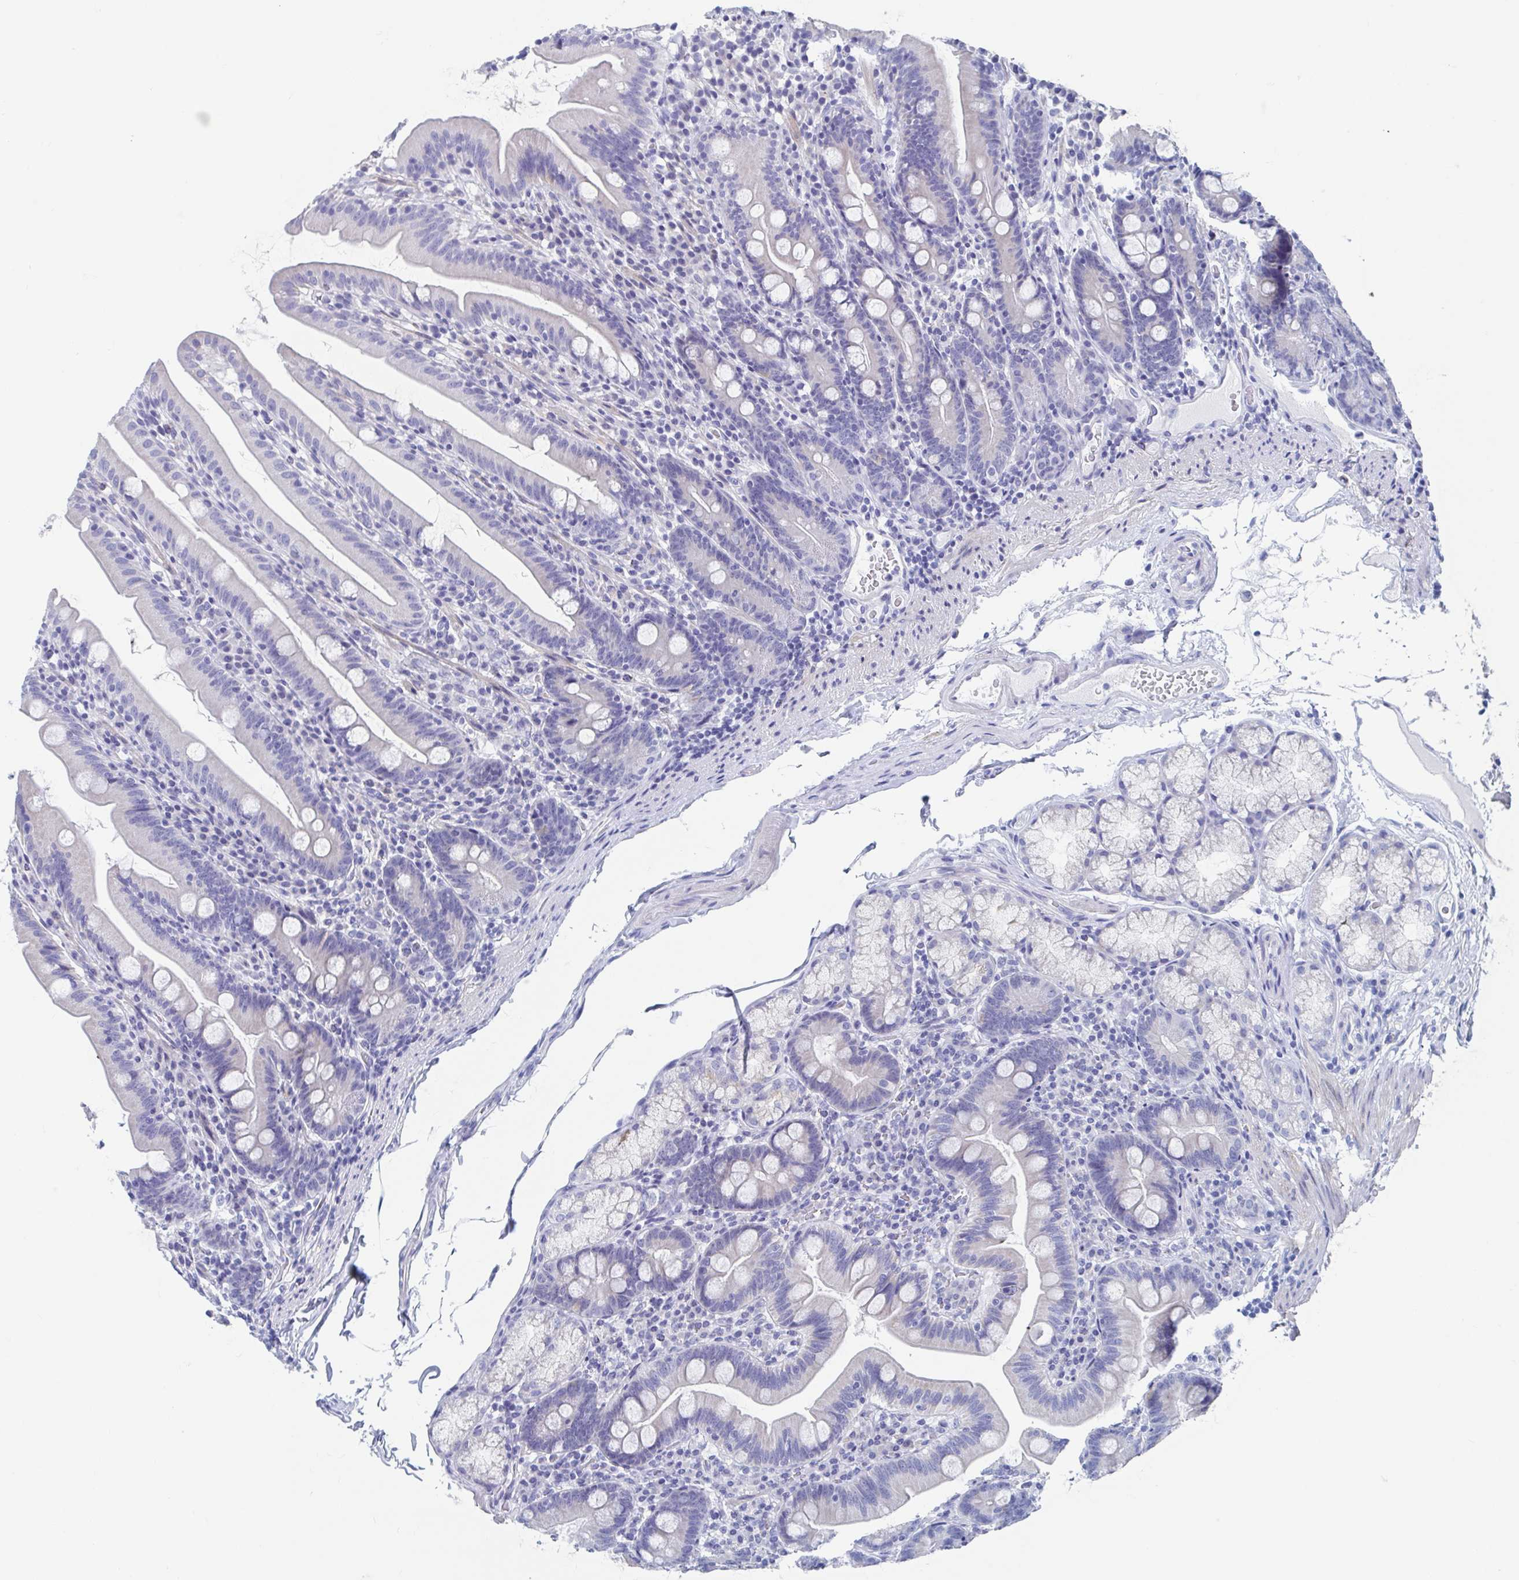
{"staining": {"intensity": "negative", "quantity": "none", "location": "none"}, "tissue": "duodenum", "cell_type": "Glandular cells", "image_type": "normal", "snomed": [{"axis": "morphology", "description": "Normal tissue, NOS"}, {"axis": "topography", "description": "Duodenum"}], "caption": "Histopathology image shows no significant protein expression in glandular cells of benign duodenum. Brightfield microscopy of immunohistochemistry stained with DAB (3,3'-diaminobenzidine) (brown) and hematoxylin (blue), captured at high magnification.", "gene": "SHCBP1L", "patient": {"sex": "female", "age": 67}}